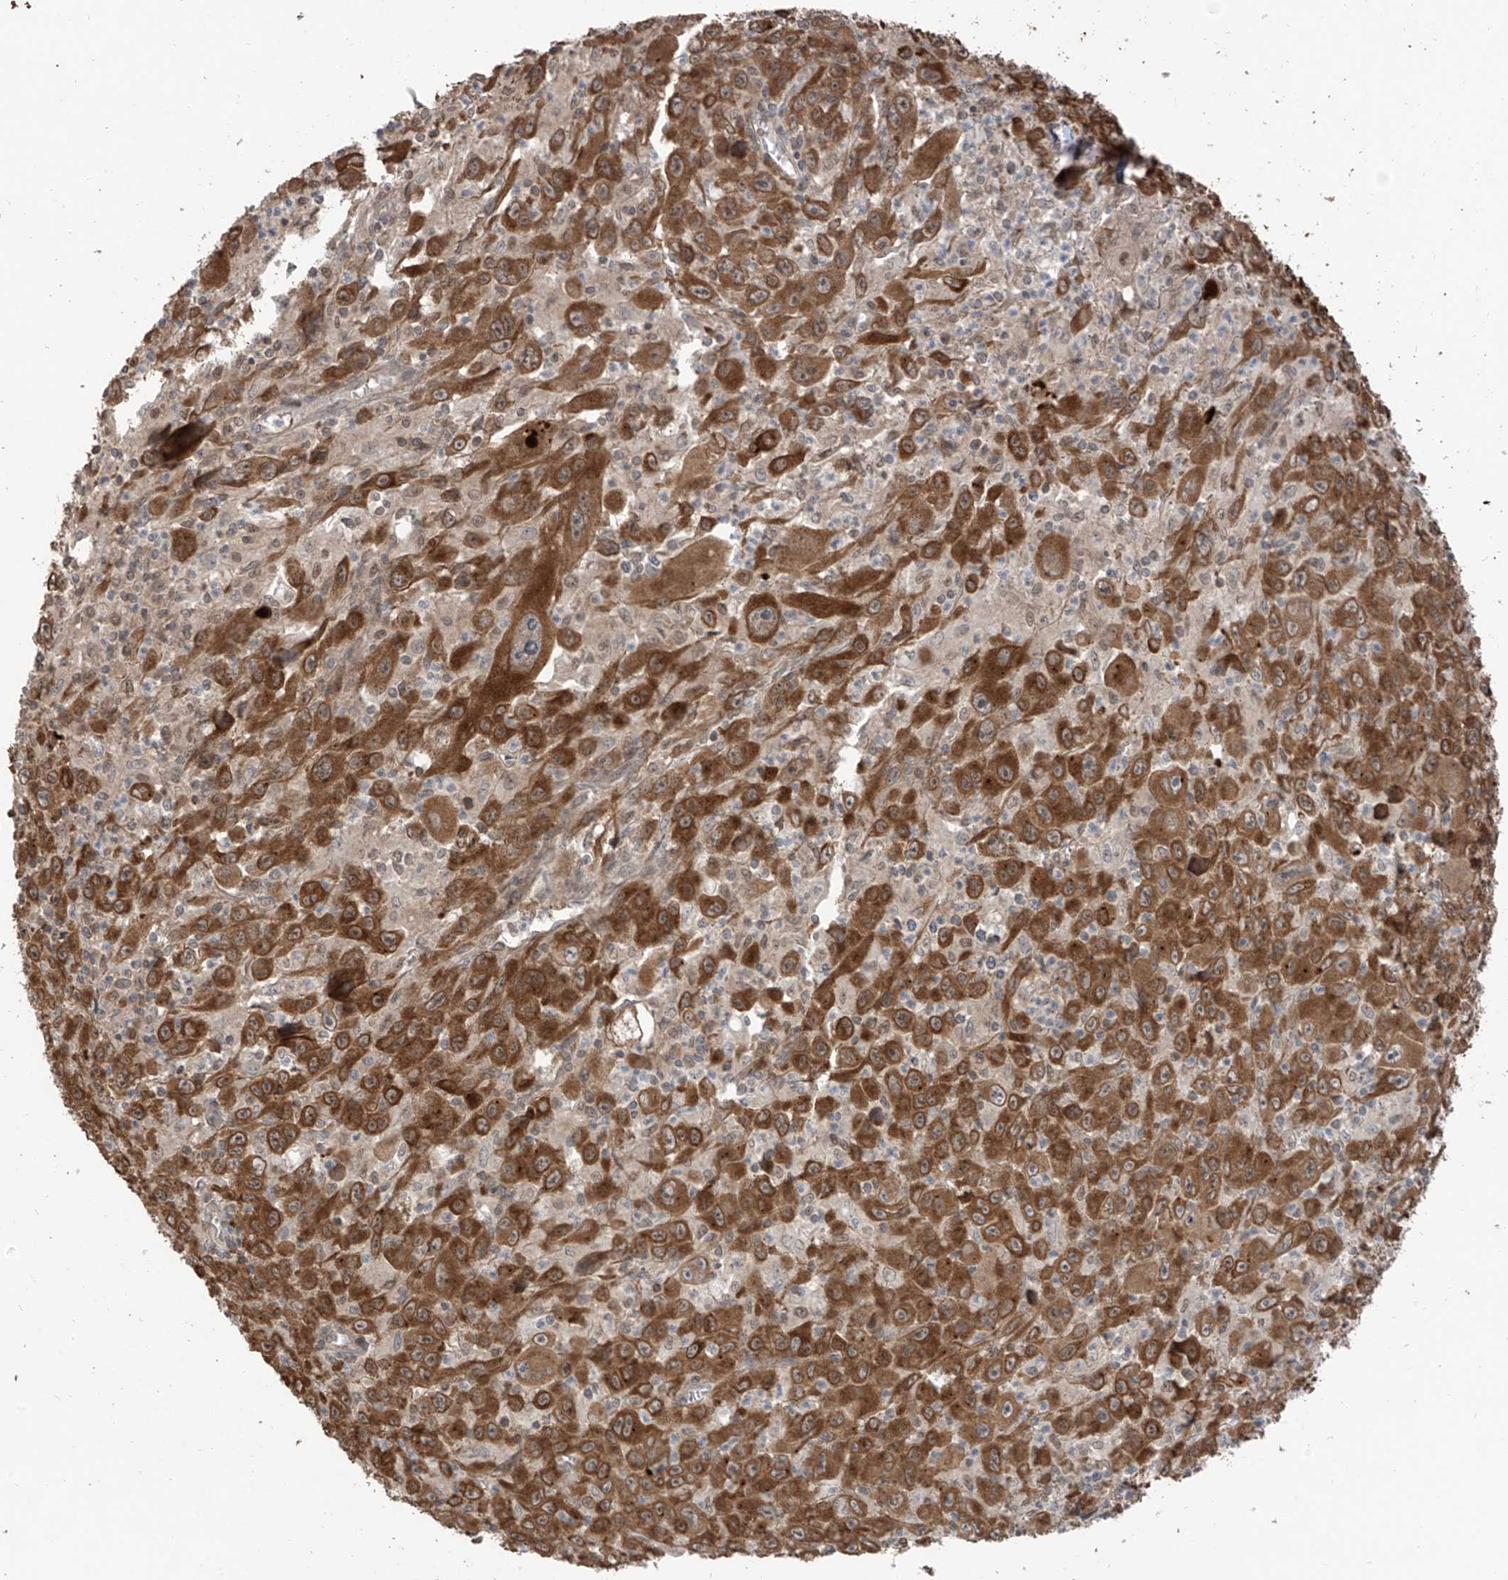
{"staining": {"intensity": "moderate", "quantity": ">75%", "location": "cytoplasmic/membranous"}, "tissue": "melanoma", "cell_type": "Tumor cells", "image_type": "cancer", "snomed": [{"axis": "morphology", "description": "Malignant melanoma, Metastatic site"}, {"axis": "topography", "description": "Skin"}], "caption": "Malignant melanoma (metastatic site) stained with DAB immunohistochemistry (IHC) displays medium levels of moderate cytoplasmic/membranous expression in about >75% of tumor cells.", "gene": "COLGALT2", "patient": {"sex": "female", "age": 56}}